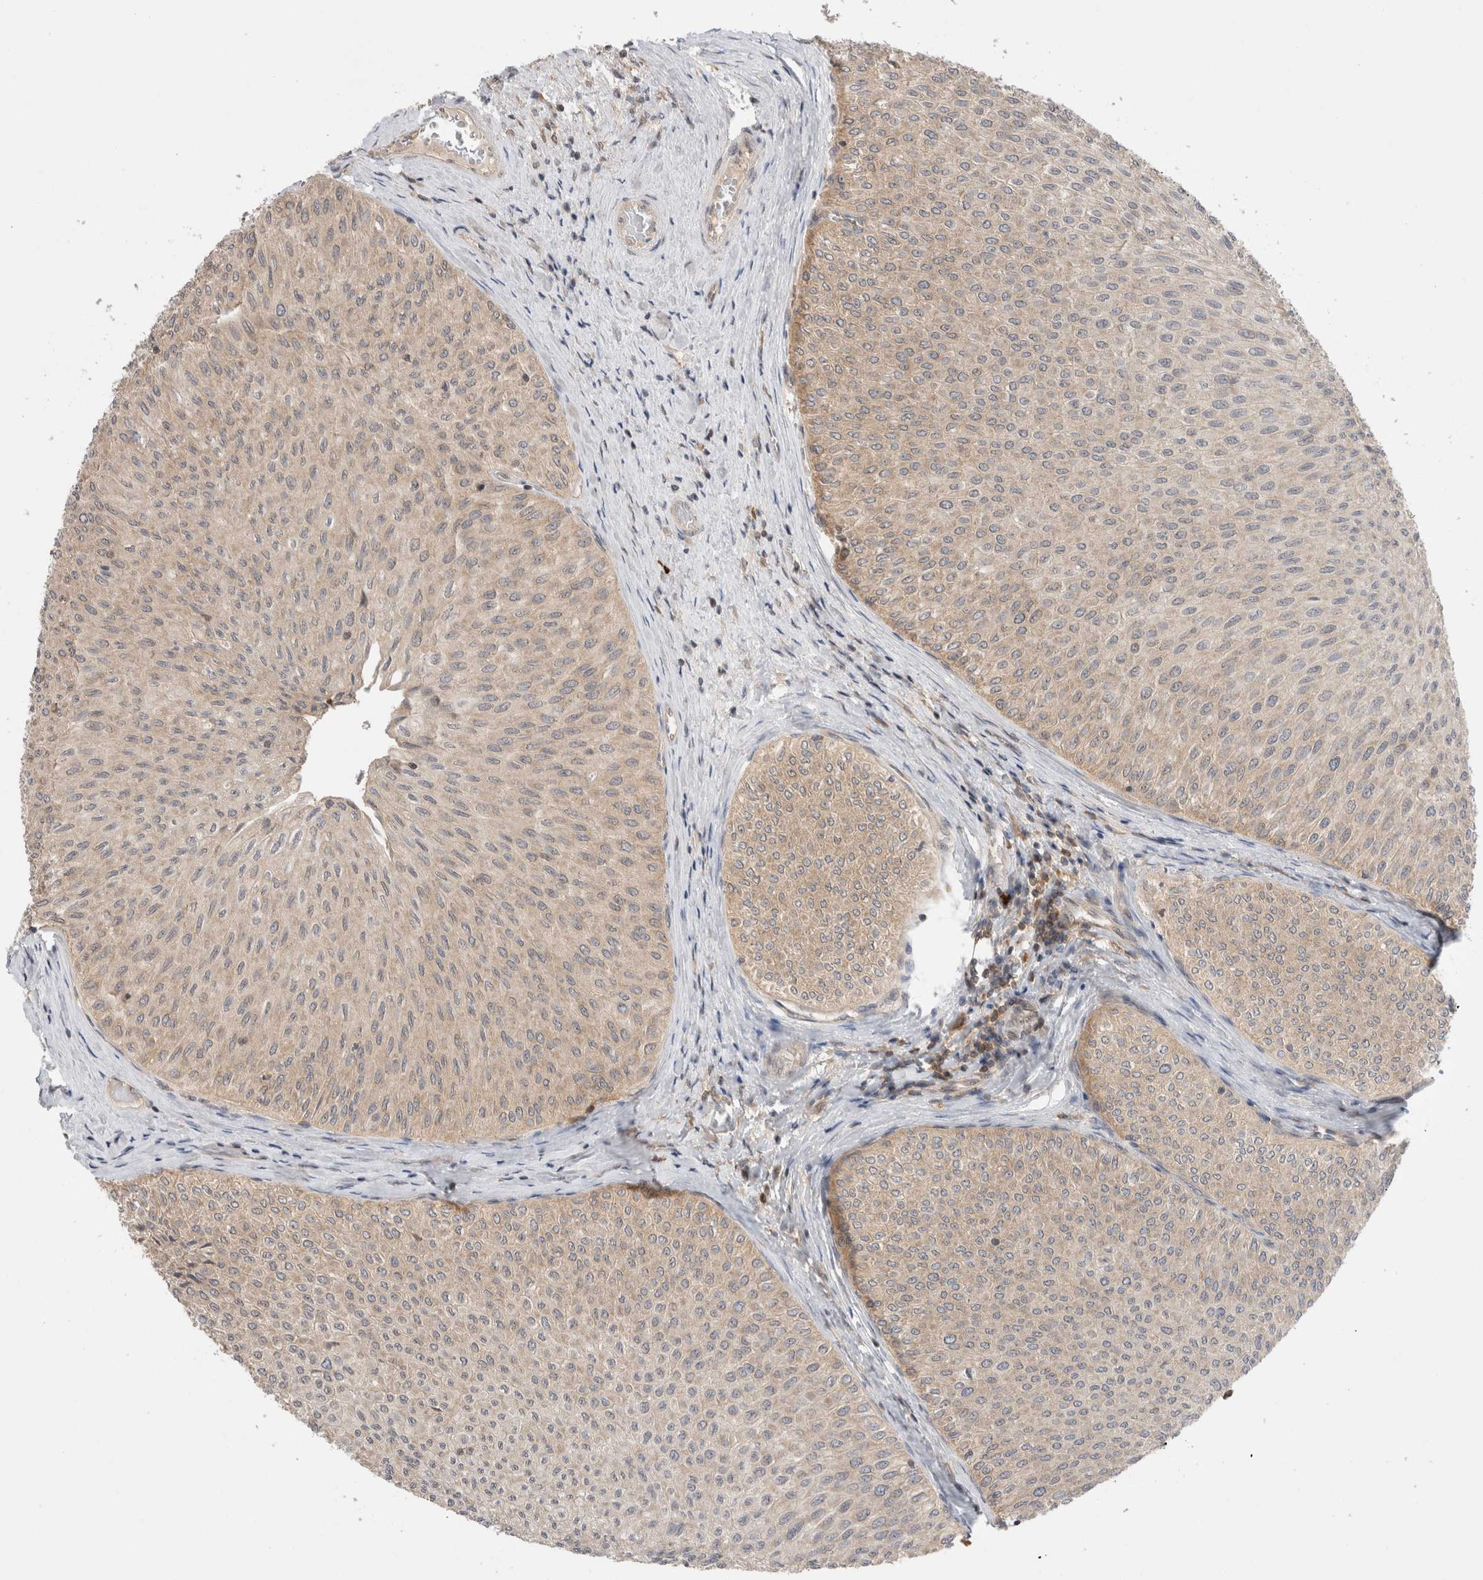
{"staining": {"intensity": "weak", "quantity": "25%-75%", "location": "cytoplasmic/membranous"}, "tissue": "urothelial cancer", "cell_type": "Tumor cells", "image_type": "cancer", "snomed": [{"axis": "morphology", "description": "Urothelial carcinoma, Low grade"}, {"axis": "topography", "description": "Urinary bladder"}], "caption": "This photomicrograph demonstrates immunohistochemistry (IHC) staining of human urothelial carcinoma (low-grade), with low weak cytoplasmic/membranous expression in about 25%-75% of tumor cells.", "gene": "NFKB1", "patient": {"sex": "male", "age": 78}}